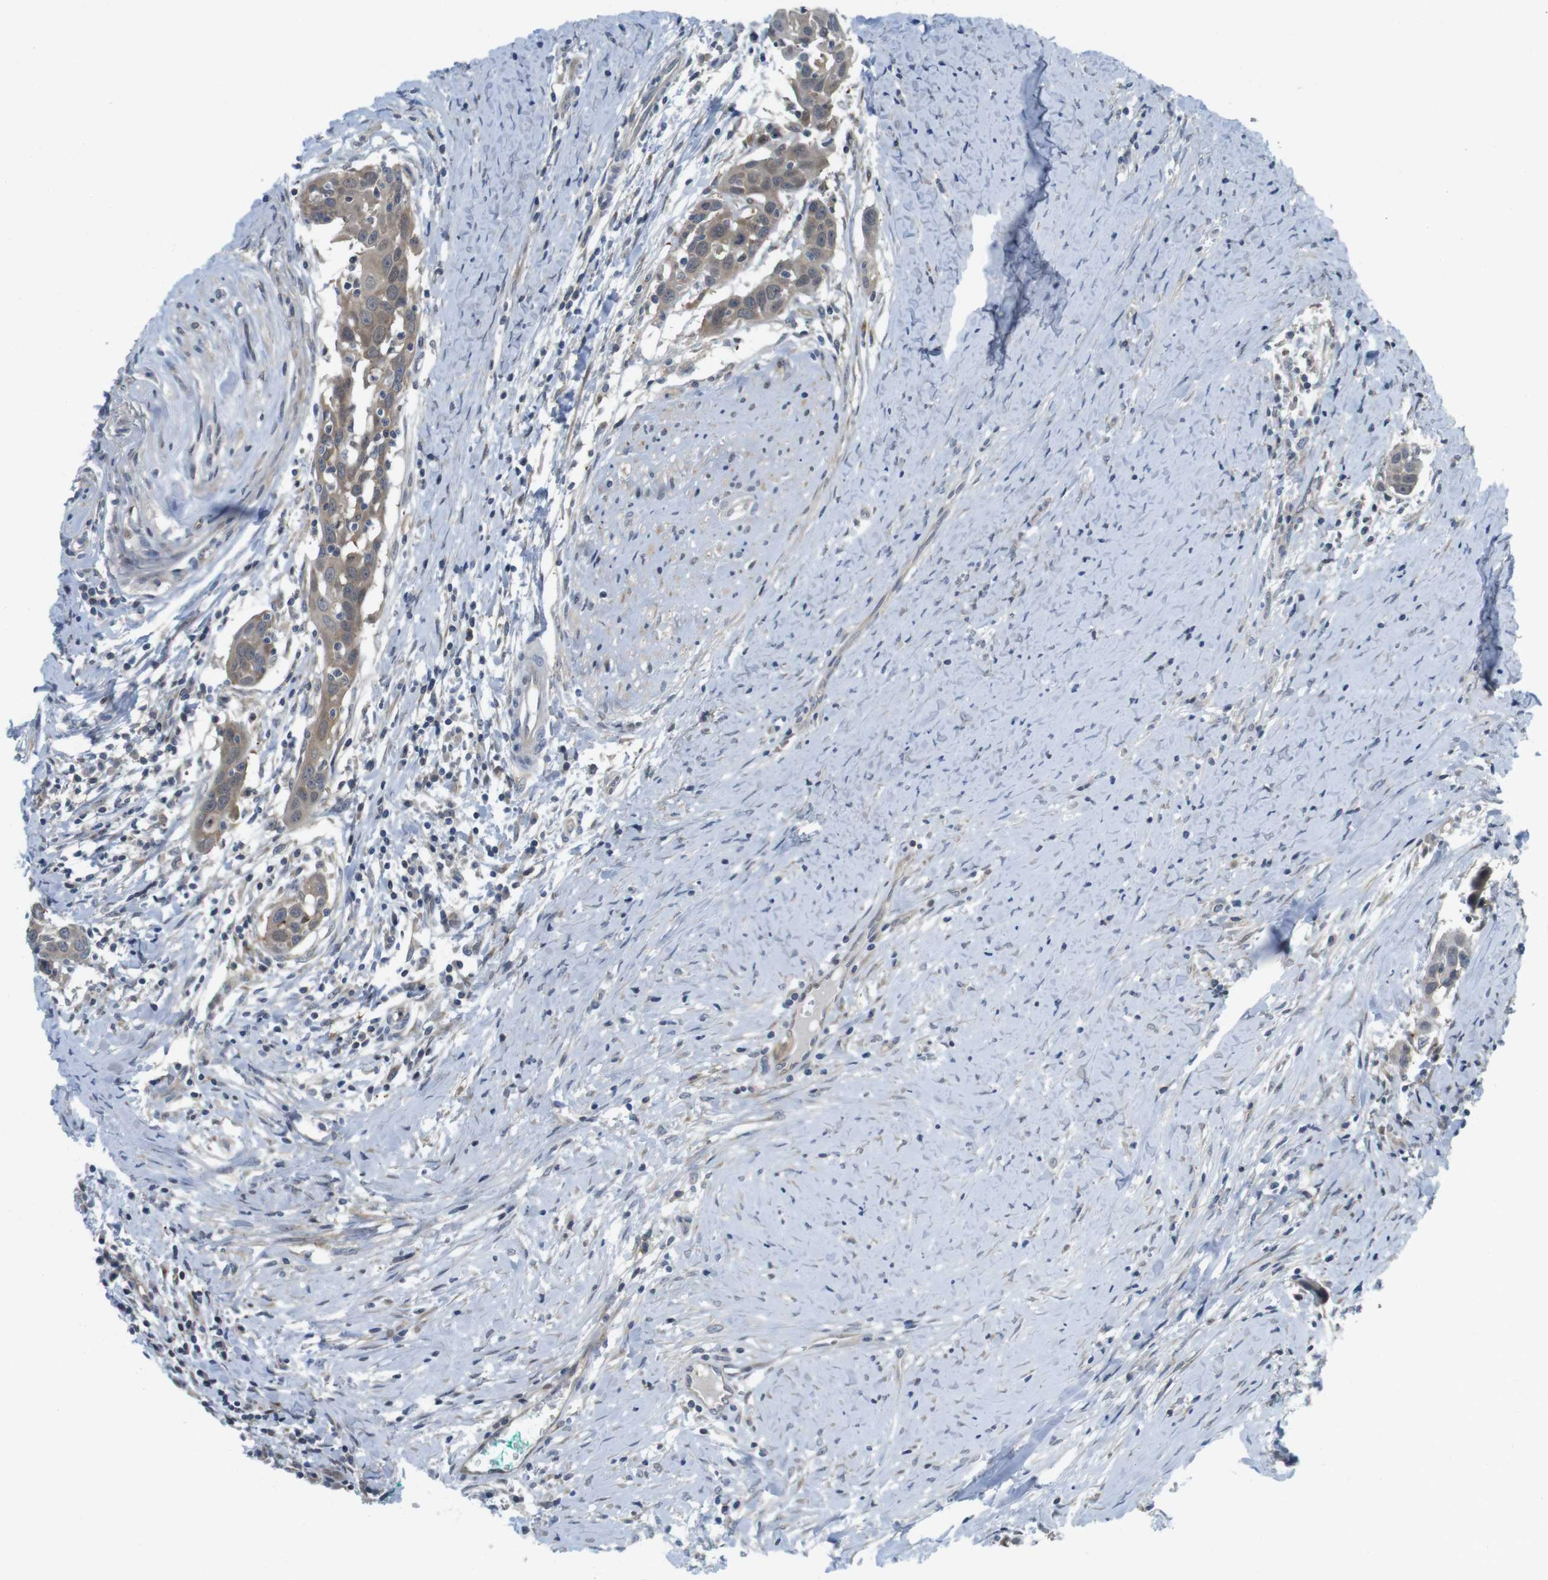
{"staining": {"intensity": "moderate", "quantity": ">75%", "location": "cytoplasmic/membranous,nuclear"}, "tissue": "head and neck cancer", "cell_type": "Tumor cells", "image_type": "cancer", "snomed": [{"axis": "morphology", "description": "Squamous cell carcinoma, NOS"}, {"axis": "topography", "description": "Oral tissue"}, {"axis": "topography", "description": "Head-Neck"}], "caption": "Head and neck cancer (squamous cell carcinoma) tissue exhibits moderate cytoplasmic/membranous and nuclear expression in about >75% of tumor cells", "gene": "CASP2", "patient": {"sex": "female", "age": 50}}